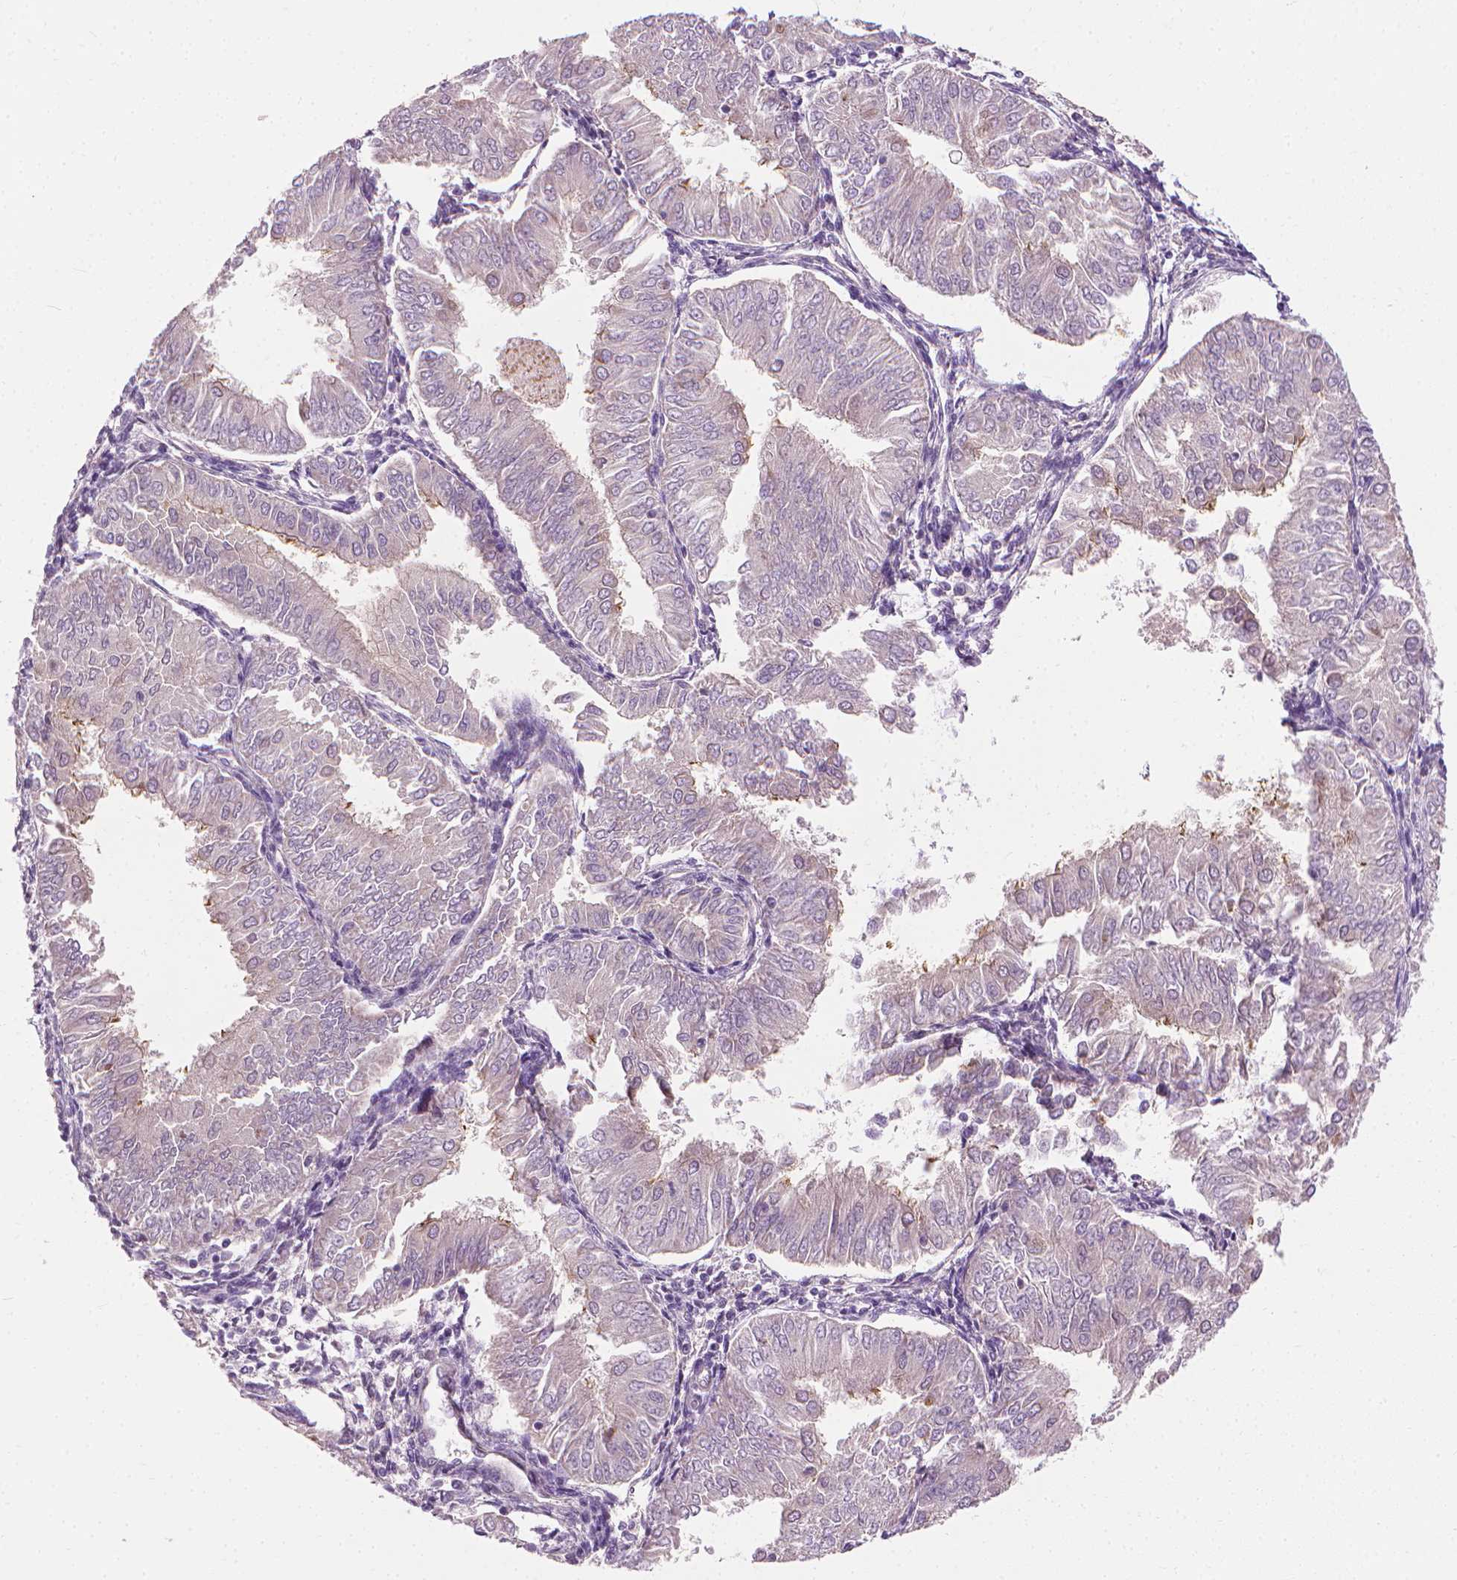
{"staining": {"intensity": "negative", "quantity": "none", "location": "none"}, "tissue": "endometrial cancer", "cell_type": "Tumor cells", "image_type": "cancer", "snomed": [{"axis": "morphology", "description": "Adenocarcinoma, NOS"}, {"axis": "topography", "description": "Endometrium"}], "caption": "Tumor cells are negative for protein expression in human endometrial adenocarcinoma.", "gene": "RIIAD1", "patient": {"sex": "female", "age": 53}}